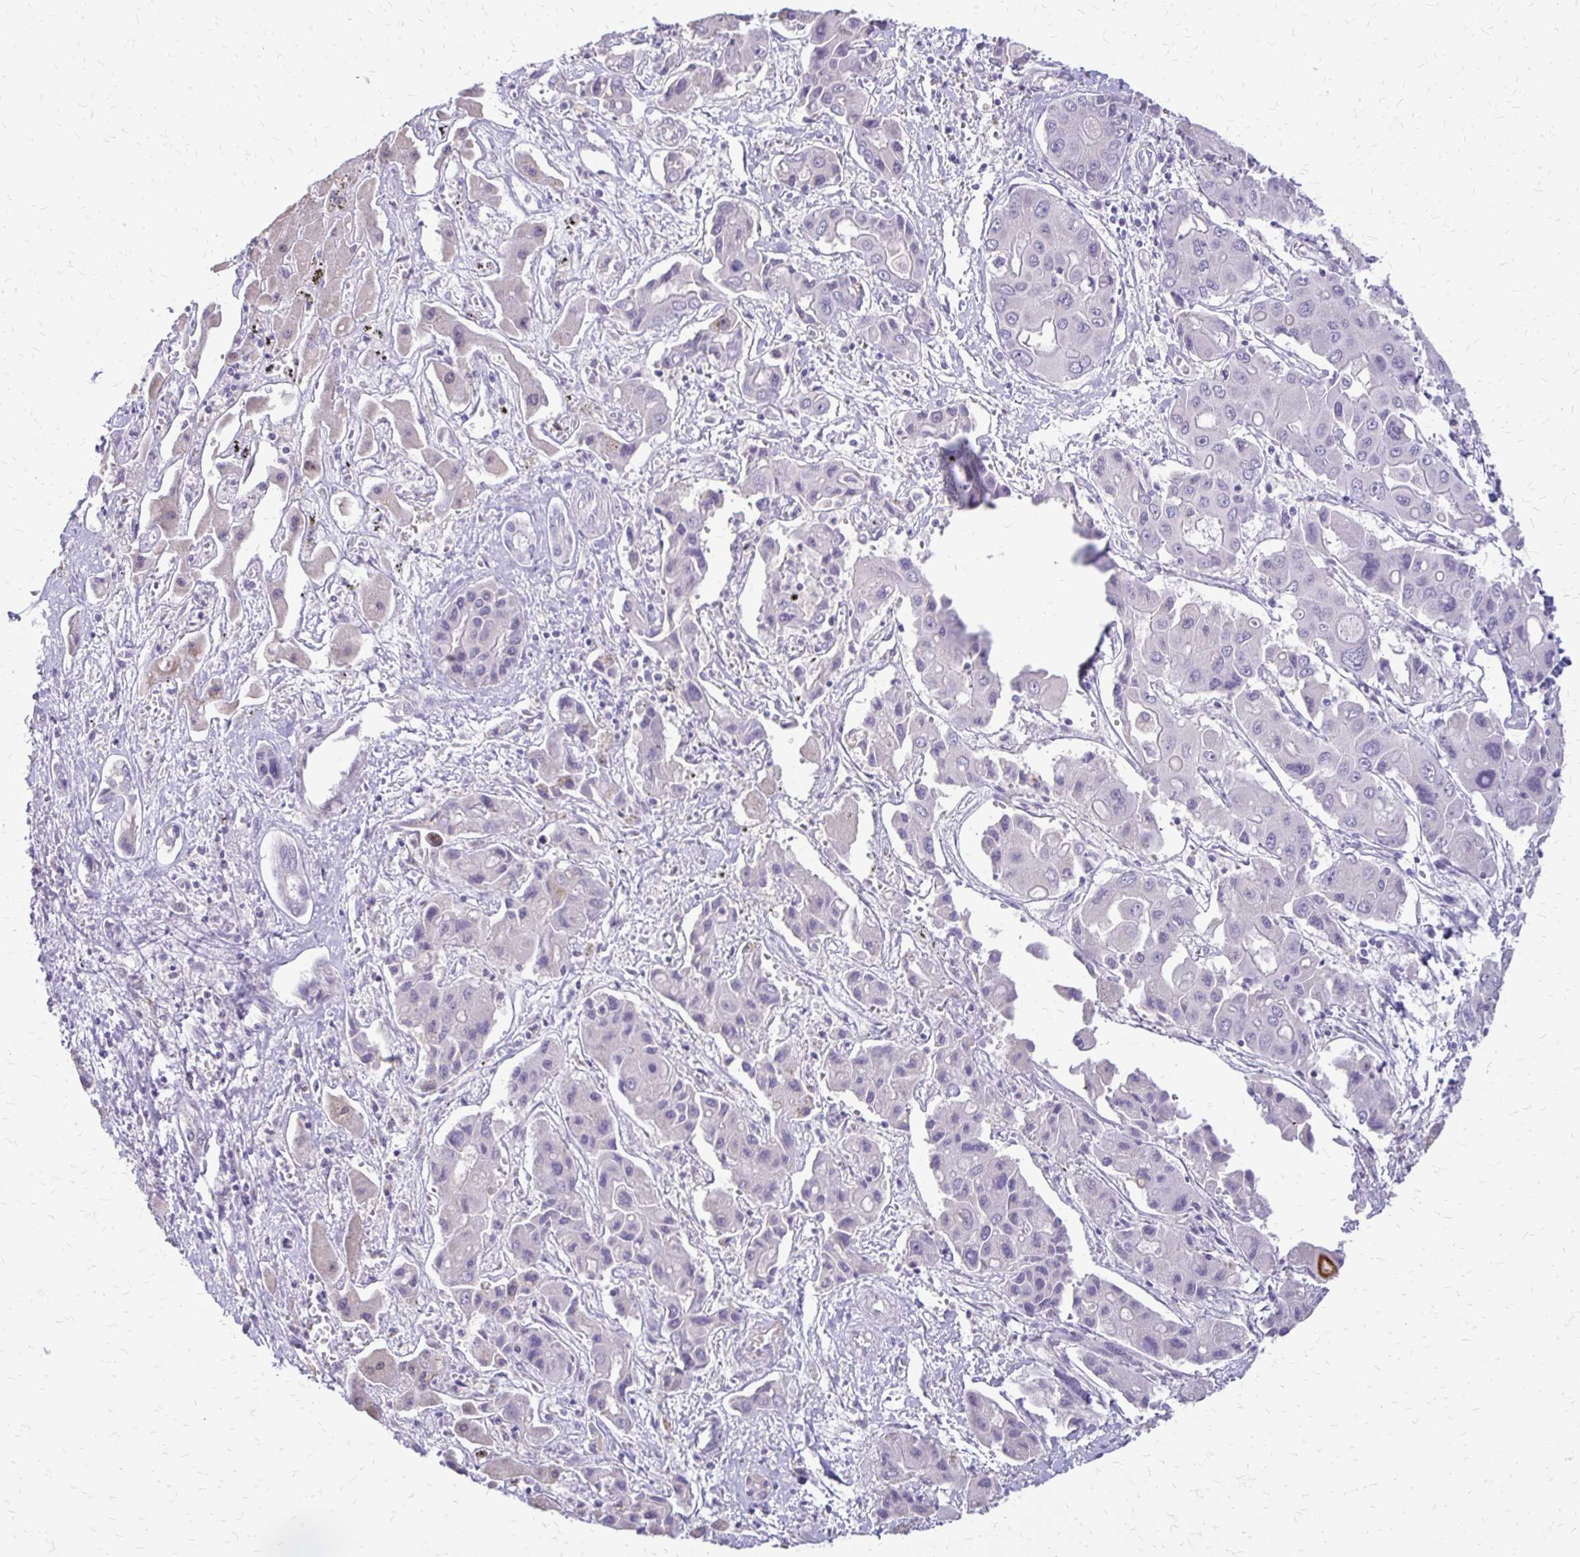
{"staining": {"intensity": "negative", "quantity": "none", "location": "none"}, "tissue": "liver cancer", "cell_type": "Tumor cells", "image_type": "cancer", "snomed": [{"axis": "morphology", "description": "Cholangiocarcinoma"}, {"axis": "topography", "description": "Liver"}], "caption": "This is an IHC image of human cholangiocarcinoma (liver). There is no staining in tumor cells.", "gene": "ALPG", "patient": {"sex": "male", "age": 67}}